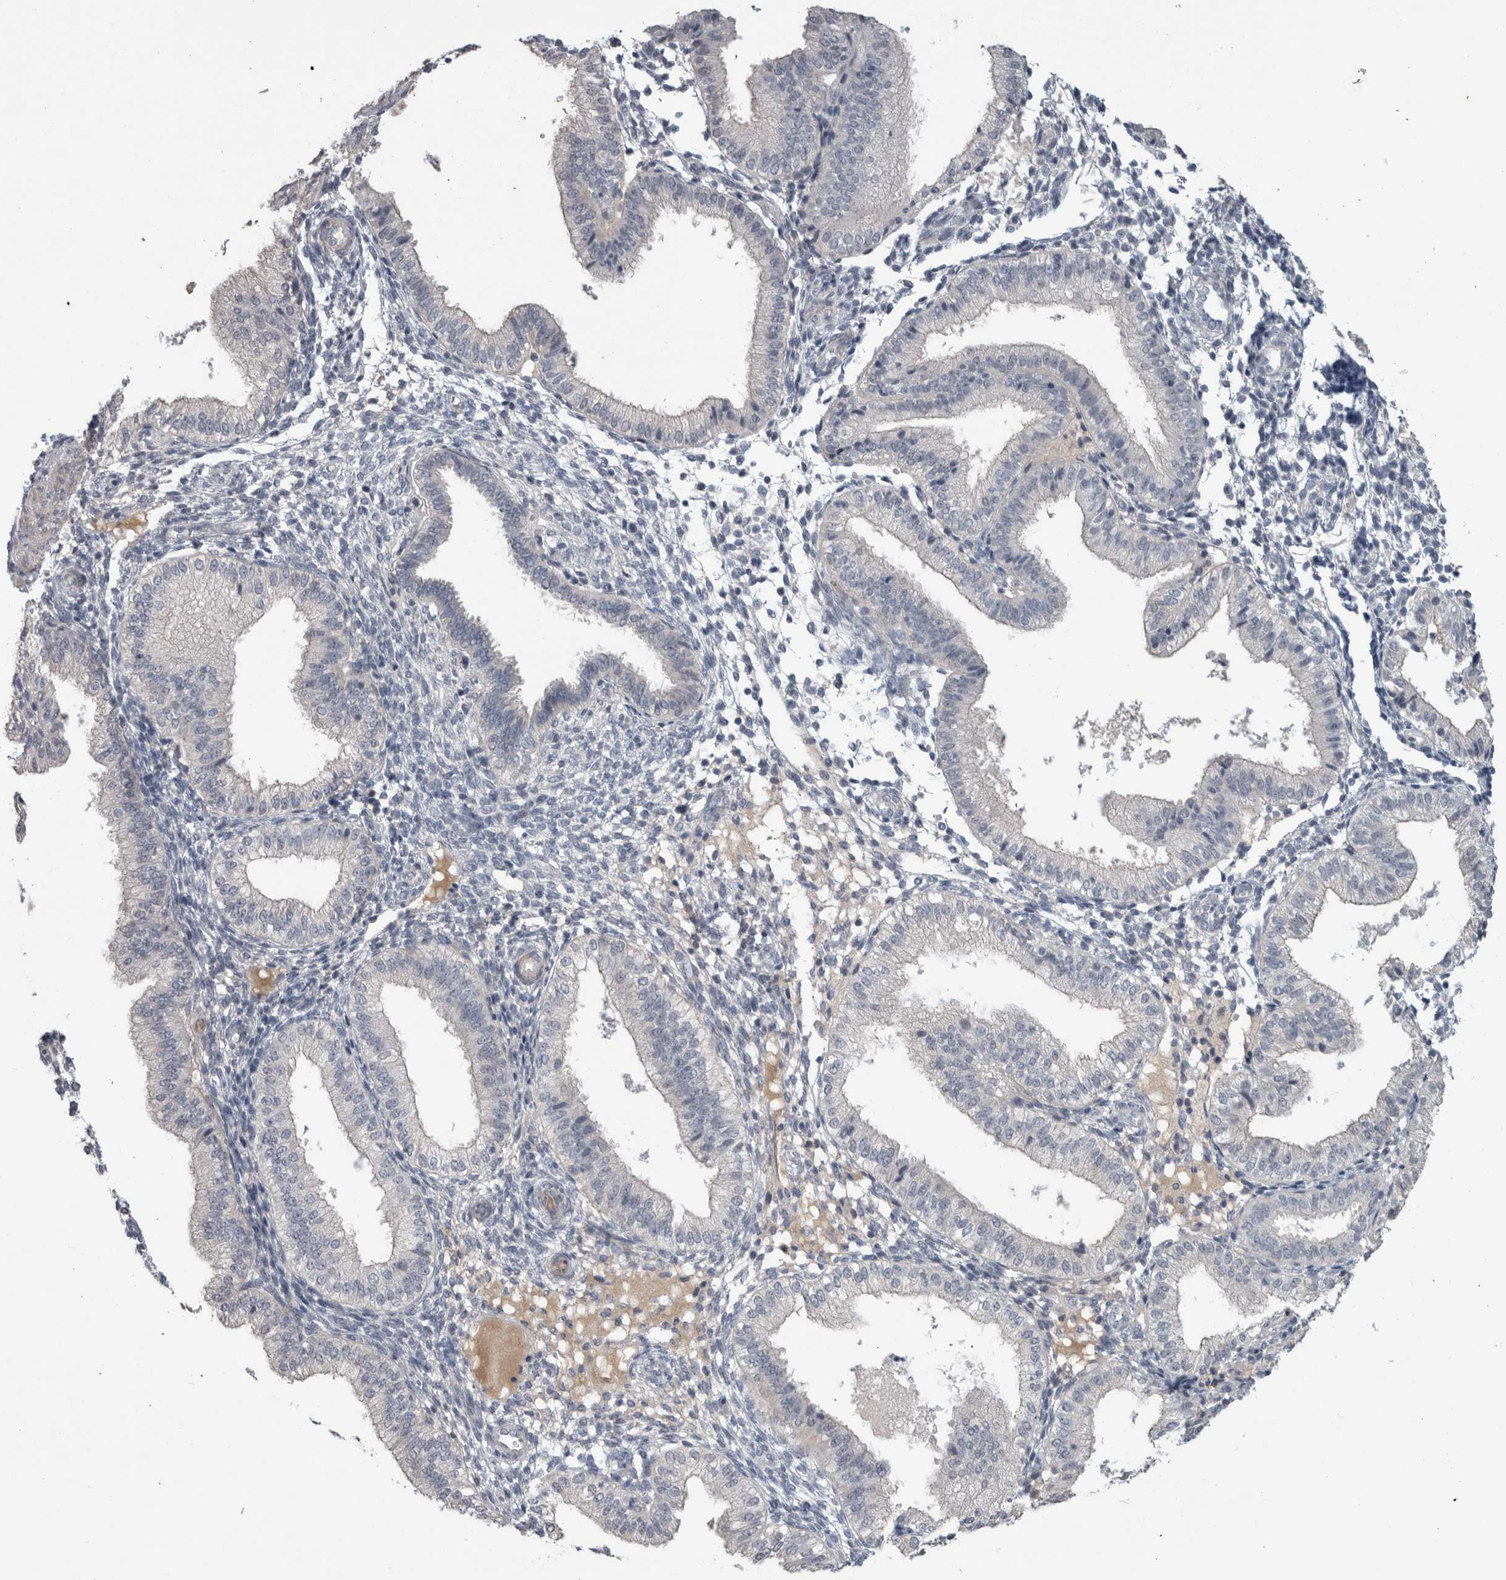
{"staining": {"intensity": "negative", "quantity": "none", "location": "none"}, "tissue": "endometrium", "cell_type": "Cells in endometrial stroma", "image_type": "normal", "snomed": [{"axis": "morphology", "description": "Normal tissue, NOS"}, {"axis": "topography", "description": "Endometrium"}], "caption": "High power microscopy micrograph of an immunohistochemistry photomicrograph of unremarkable endometrium, revealing no significant expression in cells in endometrial stroma.", "gene": "ADAM2", "patient": {"sex": "female", "age": 39}}